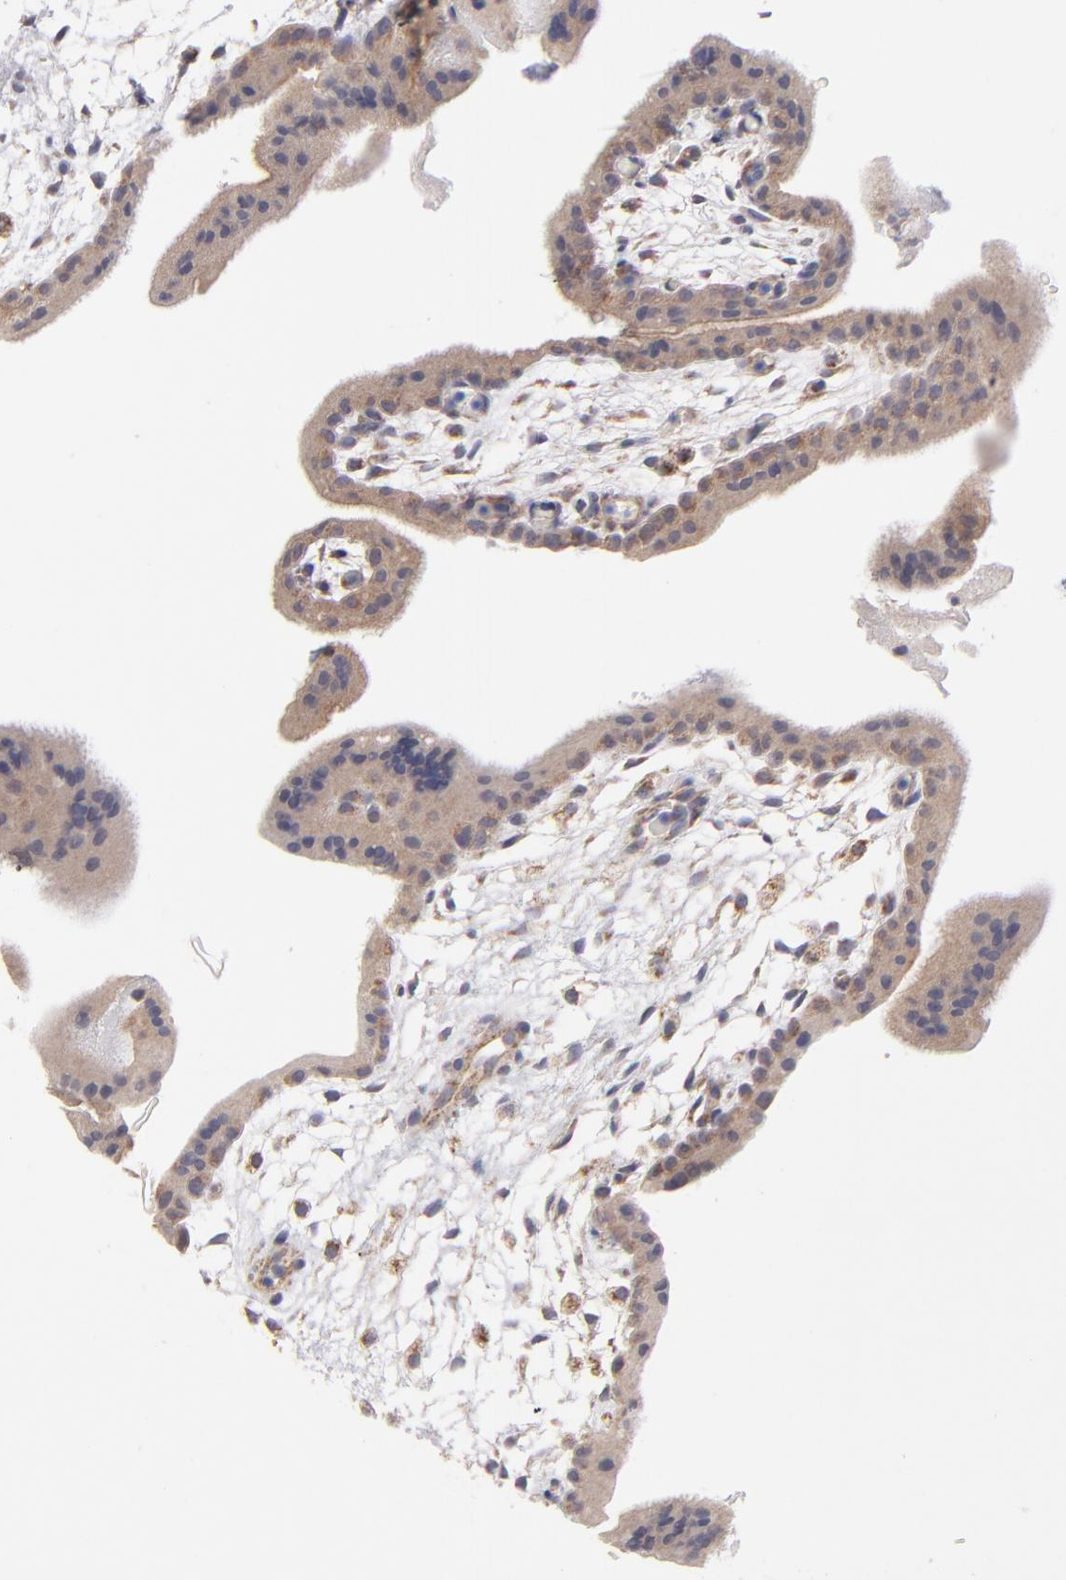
{"staining": {"intensity": "moderate", "quantity": ">75%", "location": "cytoplasmic/membranous,nuclear"}, "tissue": "placenta", "cell_type": "Trophoblastic cells", "image_type": "normal", "snomed": [{"axis": "morphology", "description": "Normal tissue, NOS"}, {"axis": "topography", "description": "Placenta"}], "caption": "This image demonstrates benign placenta stained with IHC to label a protein in brown. The cytoplasmic/membranous,nuclear of trophoblastic cells show moderate positivity for the protein. Nuclei are counter-stained blue.", "gene": "HCCS", "patient": {"sex": "female", "age": 35}}